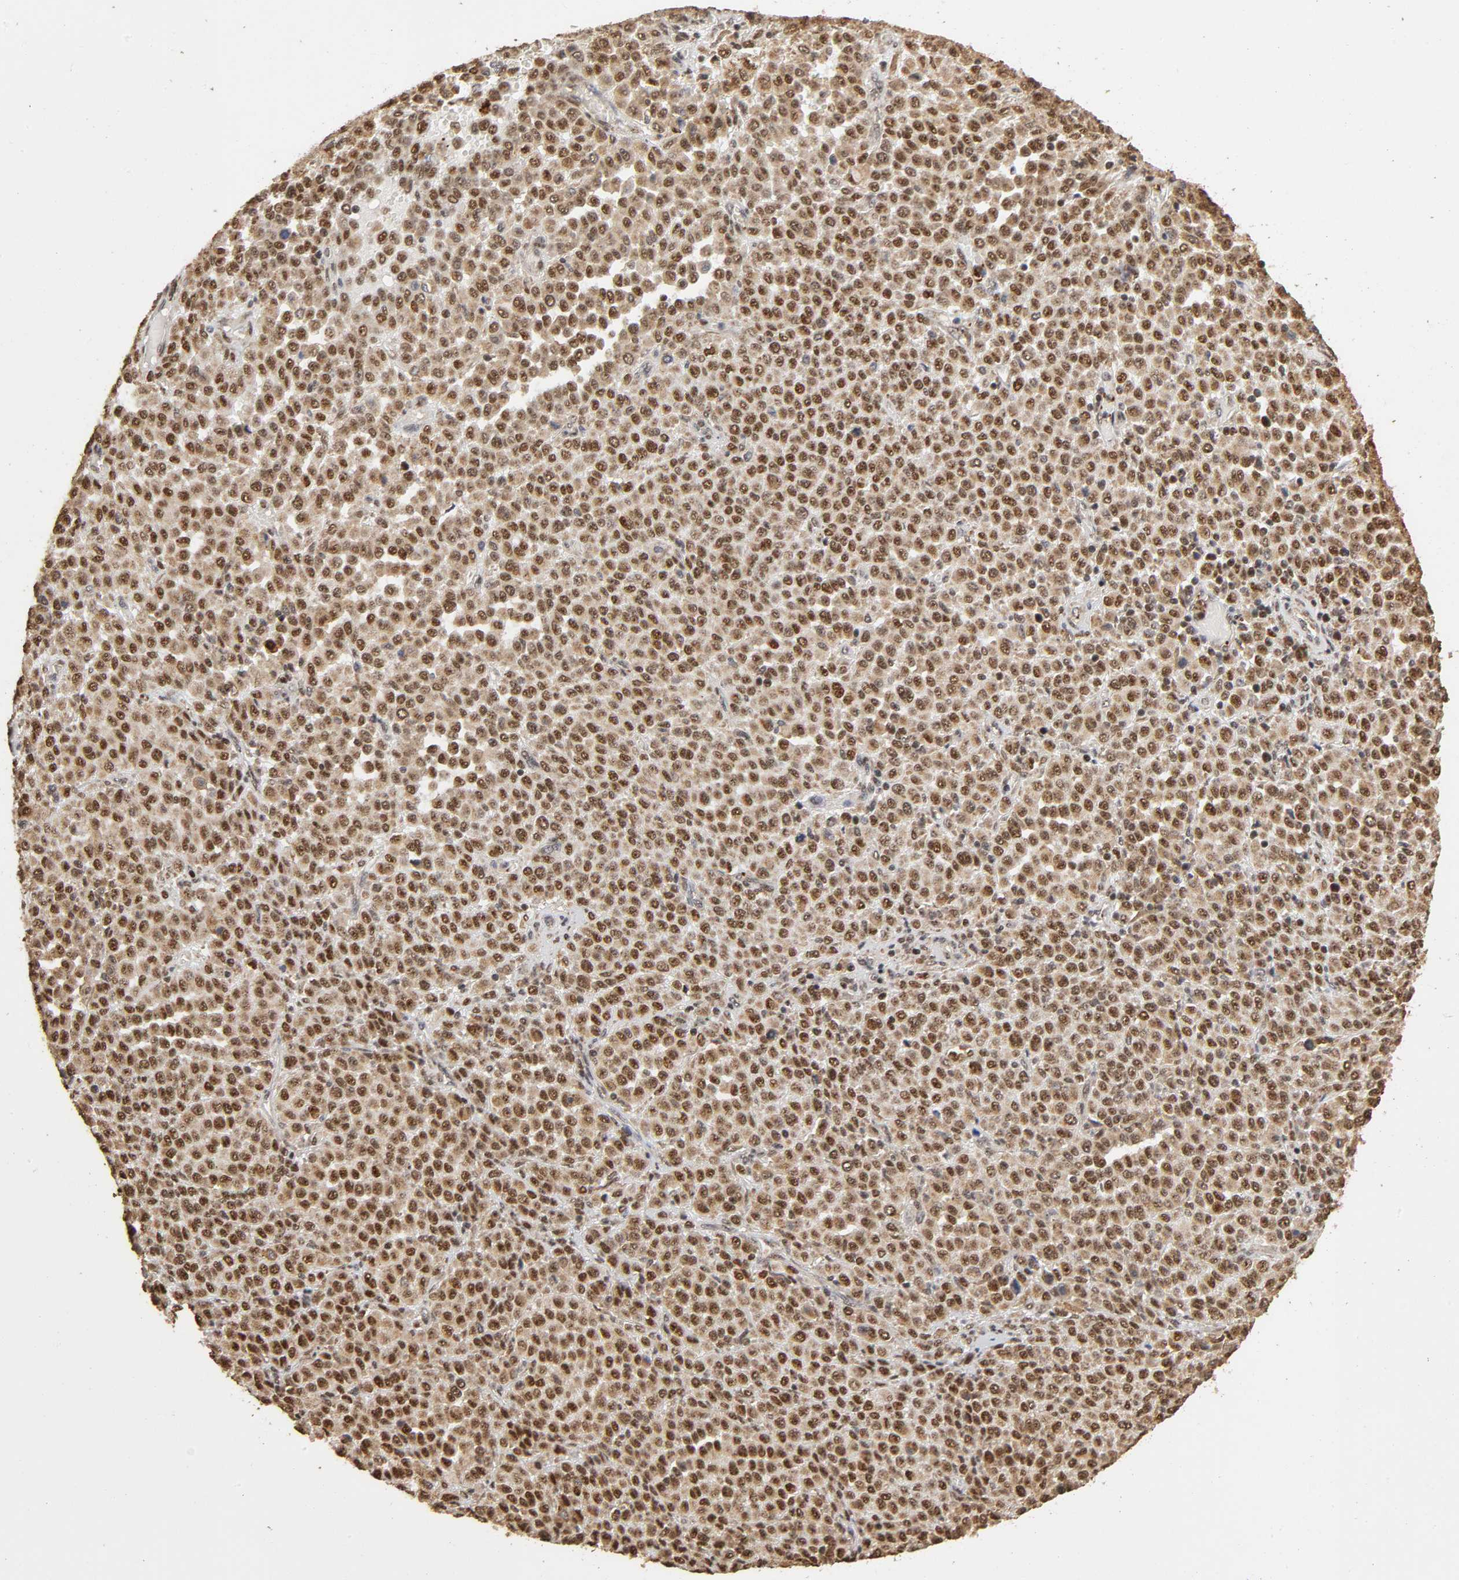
{"staining": {"intensity": "strong", "quantity": ">75%", "location": "cytoplasmic/membranous,nuclear"}, "tissue": "melanoma", "cell_type": "Tumor cells", "image_type": "cancer", "snomed": [{"axis": "morphology", "description": "Malignant melanoma, Metastatic site"}, {"axis": "topography", "description": "Pancreas"}], "caption": "An image of melanoma stained for a protein reveals strong cytoplasmic/membranous and nuclear brown staining in tumor cells.", "gene": "RNF122", "patient": {"sex": "female", "age": 30}}